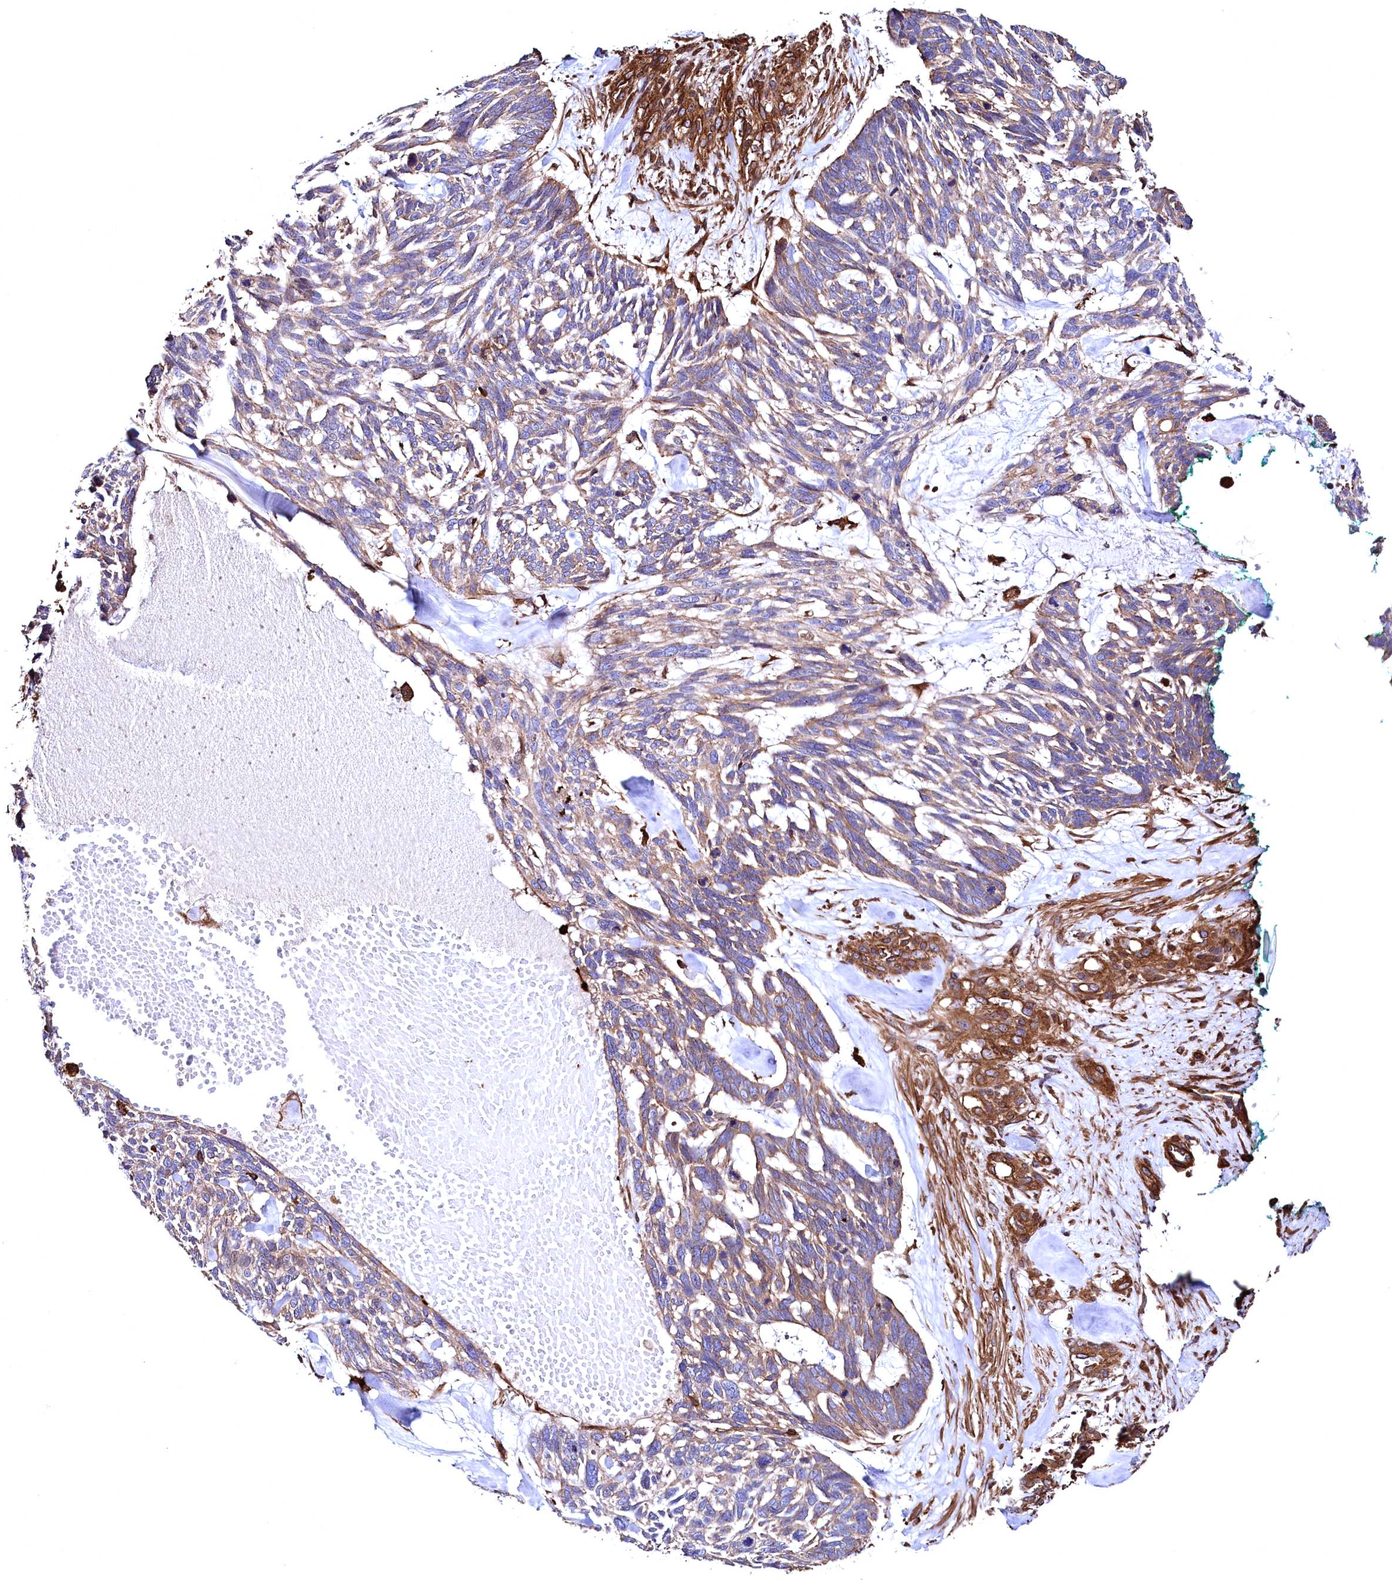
{"staining": {"intensity": "weak", "quantity": ">75%", "location": "cytoplasmic/membranous"}, "tissue": "skin cancer", "cell_type": "Tumor cells", "image_type": "cancer", "snomed": [{"axis": "morphology", "description": "Basal cell carcinoma"}, {"axis": "topography", "description": "Skin"}], "caption": "Tumor cells demonstrate weak cytoplasmic/membranous positivity in approximately >75% of cells in basal cell carcinoma (skin).", "gene": "STAMBPL1", "patient": {"sex": "male", "age": 88}}